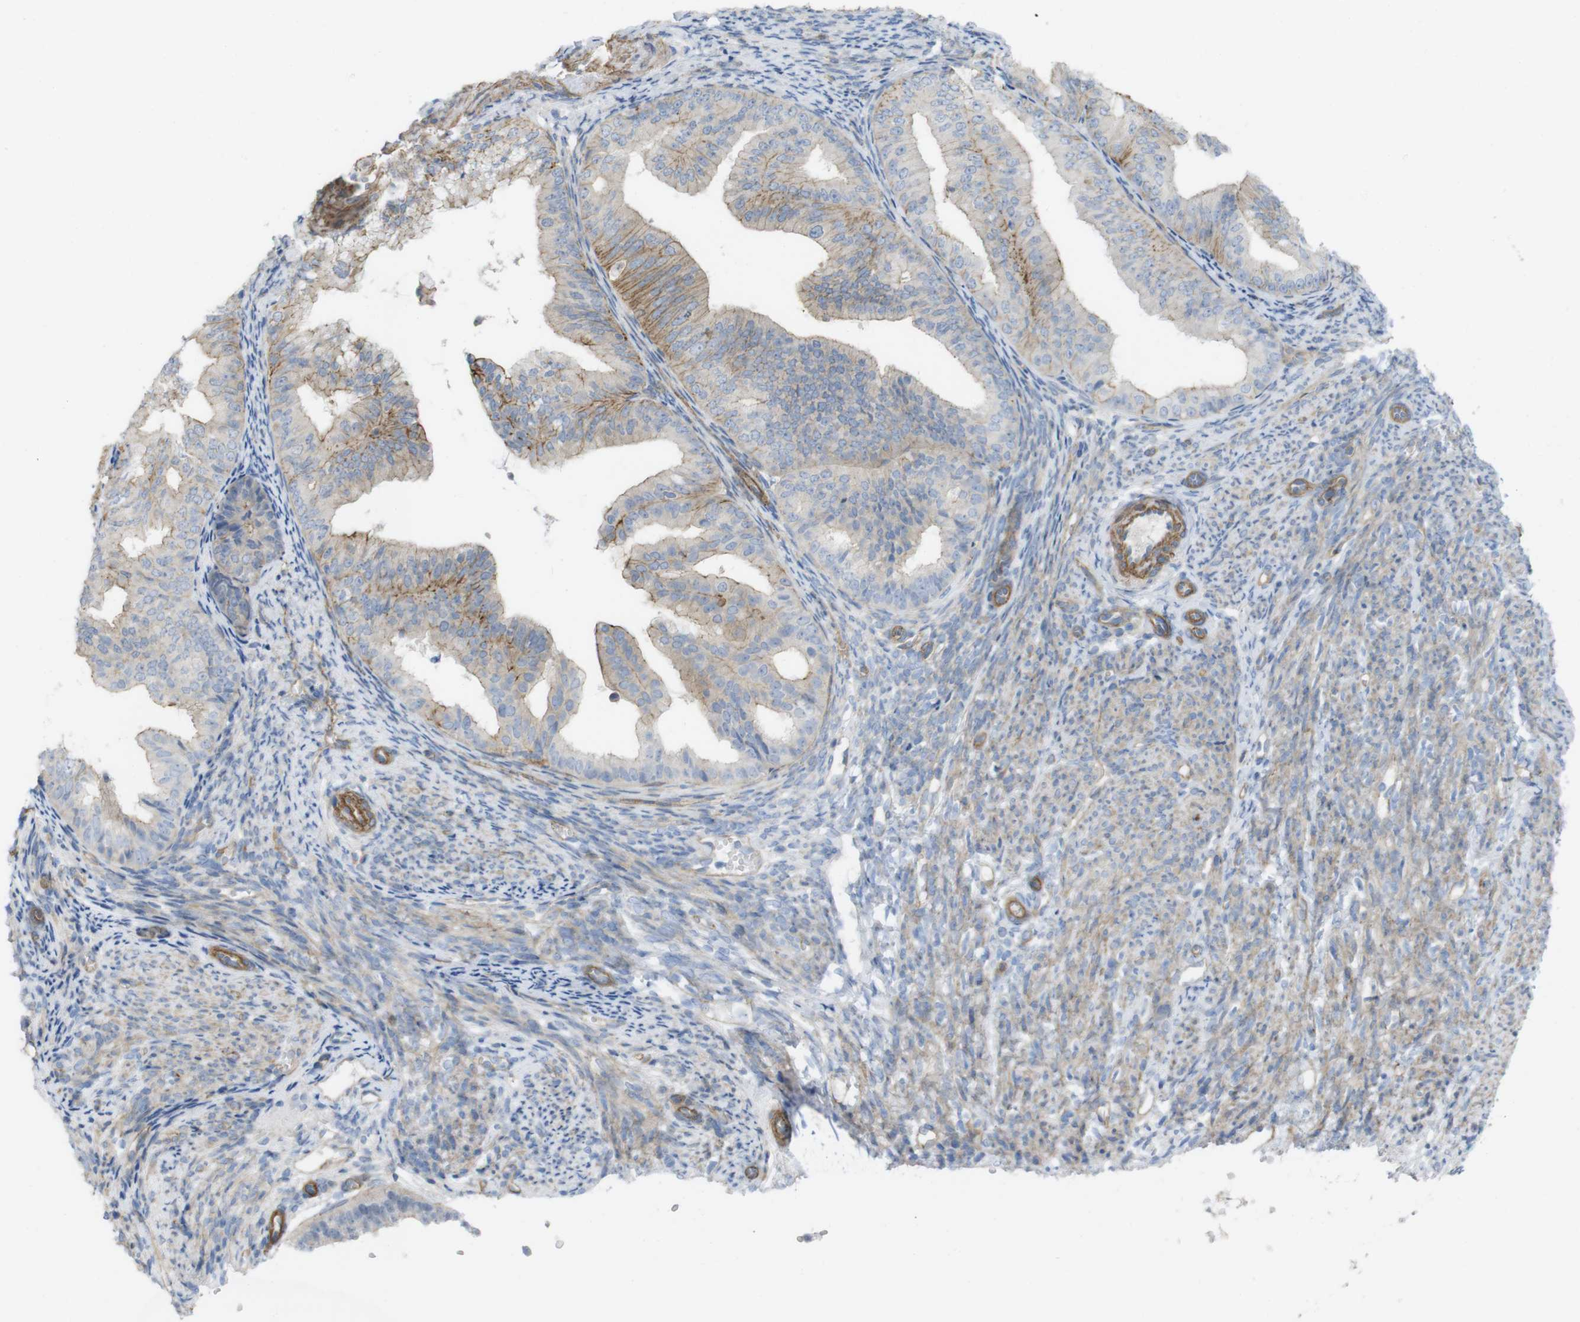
{"staining": {"intensity": "moderate", "quantity": "25%-75%", "location": "cytoplasmic/membranous"}, "tissue": "endometrial cancer", "cell_type": "Tumor cells", "image_type": "cancer", "snomed": [{"axis": "morphology", "description": "Adenocarcinoma, NOS"}, {"axis": "topography", "description": "Endometrium"}], "caption": "A brown stain highlights moderate cytoplasmic/membranous positivity of a protein in endometrial cancer tumor cells. (brown staining indicates protein expression, while blue staining denotes nuclei).", "gene": "PREX2", "patient": {"sex": "female", "age": 63}}